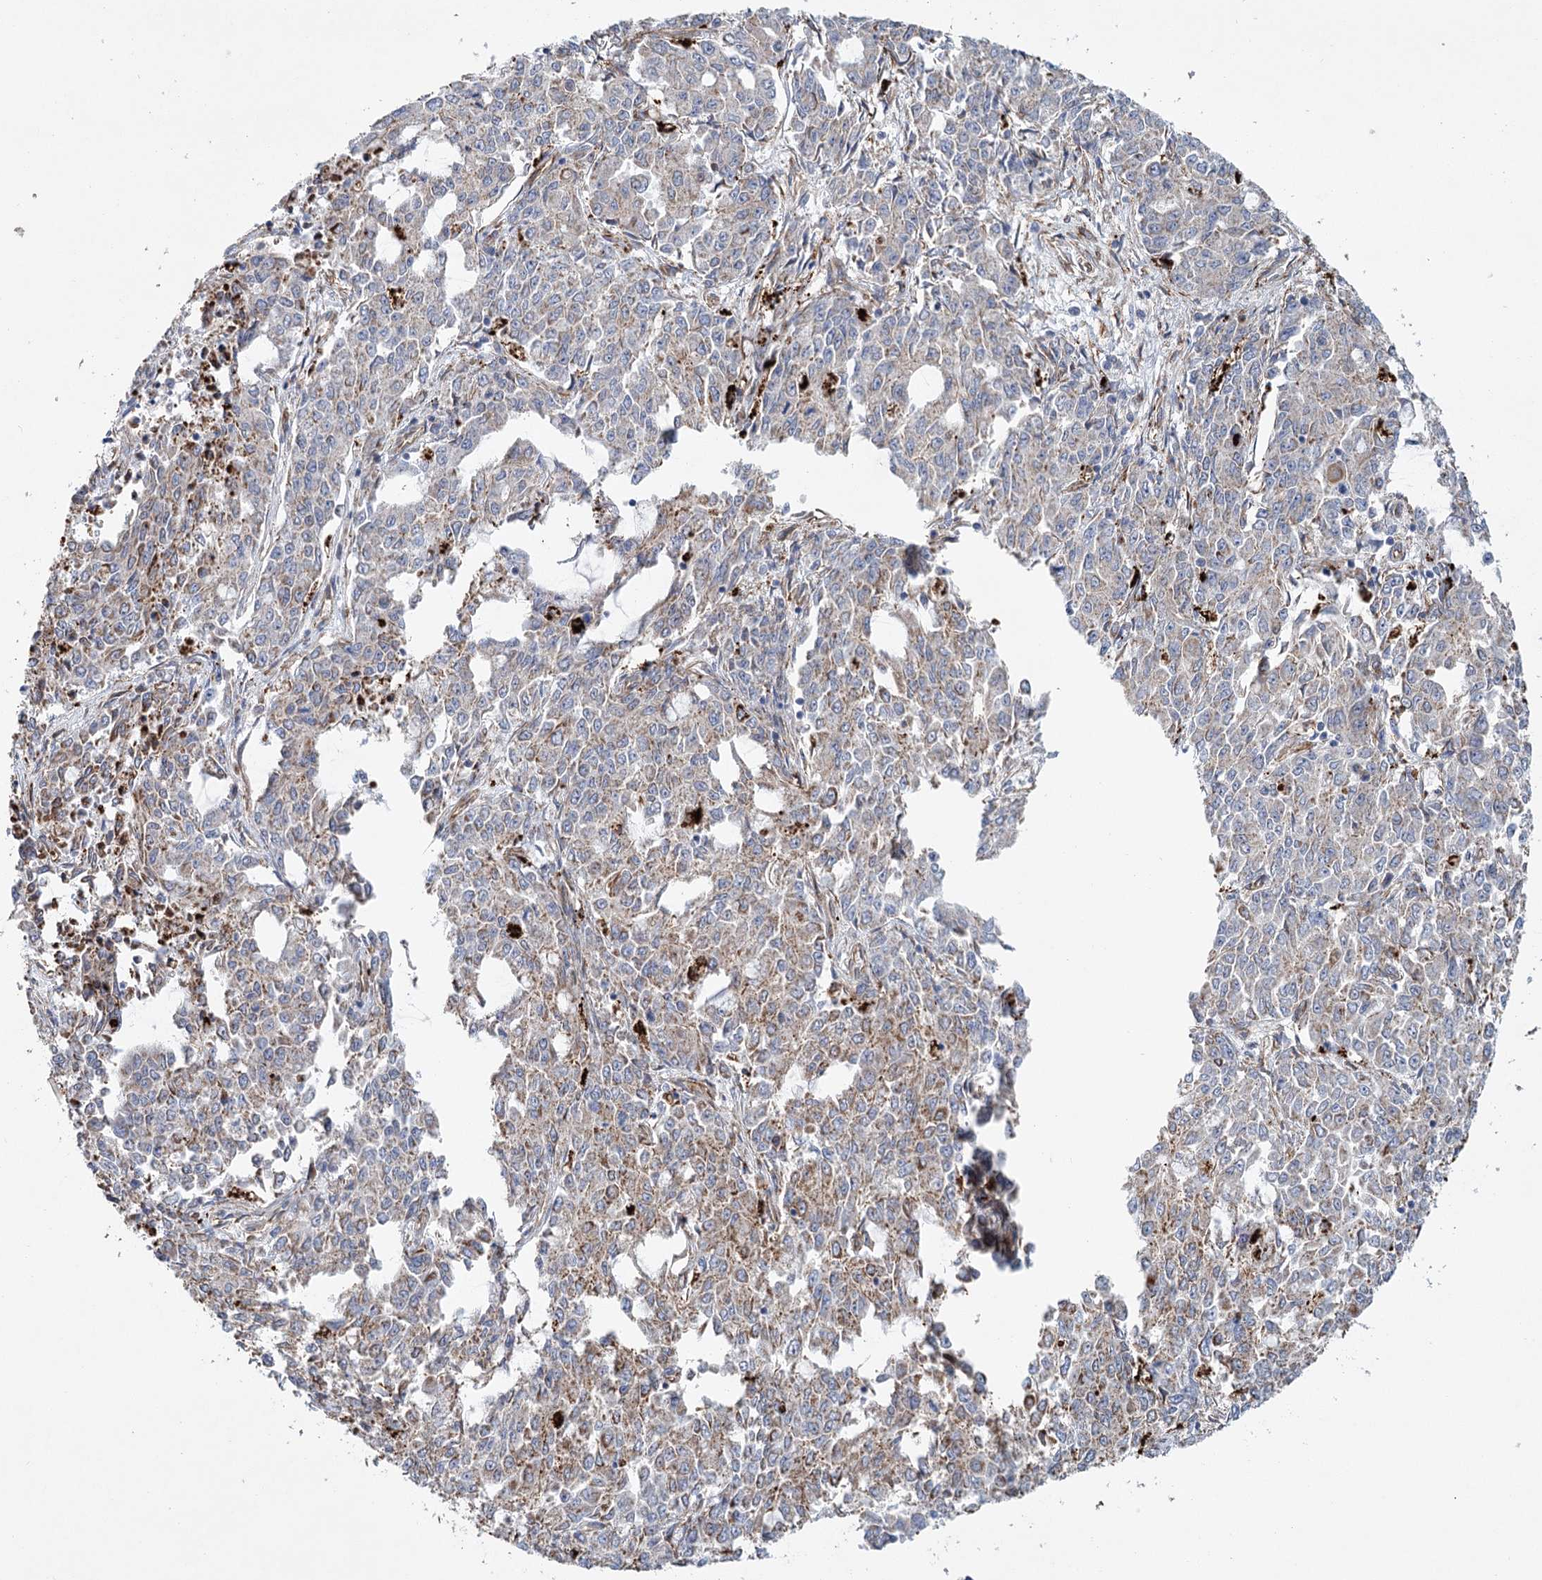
{"staining": {"intensity": "moderate", "quantity": "25%-75%", "location": "cytoplasmic/membranous"}, "tissue": "endometrial cancer", "cell_type": "Tumor cells", "image_type": "cancer", "snomed": [{"axis": "morphology", "description": "Adenocarcinoma, NOS"}, {"axis": "topography", "description": "Endometrium"}], "caption": "Immunohistochemical staining of endometrial cancer demonstrates medium levels of moderate cytoplasmic/membranous protein expression in approximately 25%-75% of tumor cells. Using DAB (brown) and hematoxylin (blue) stains, captured at high magnification using brightfield microscopy.", "gene": "TMEM164", "patient": {"sex": "female", "age": 50}}